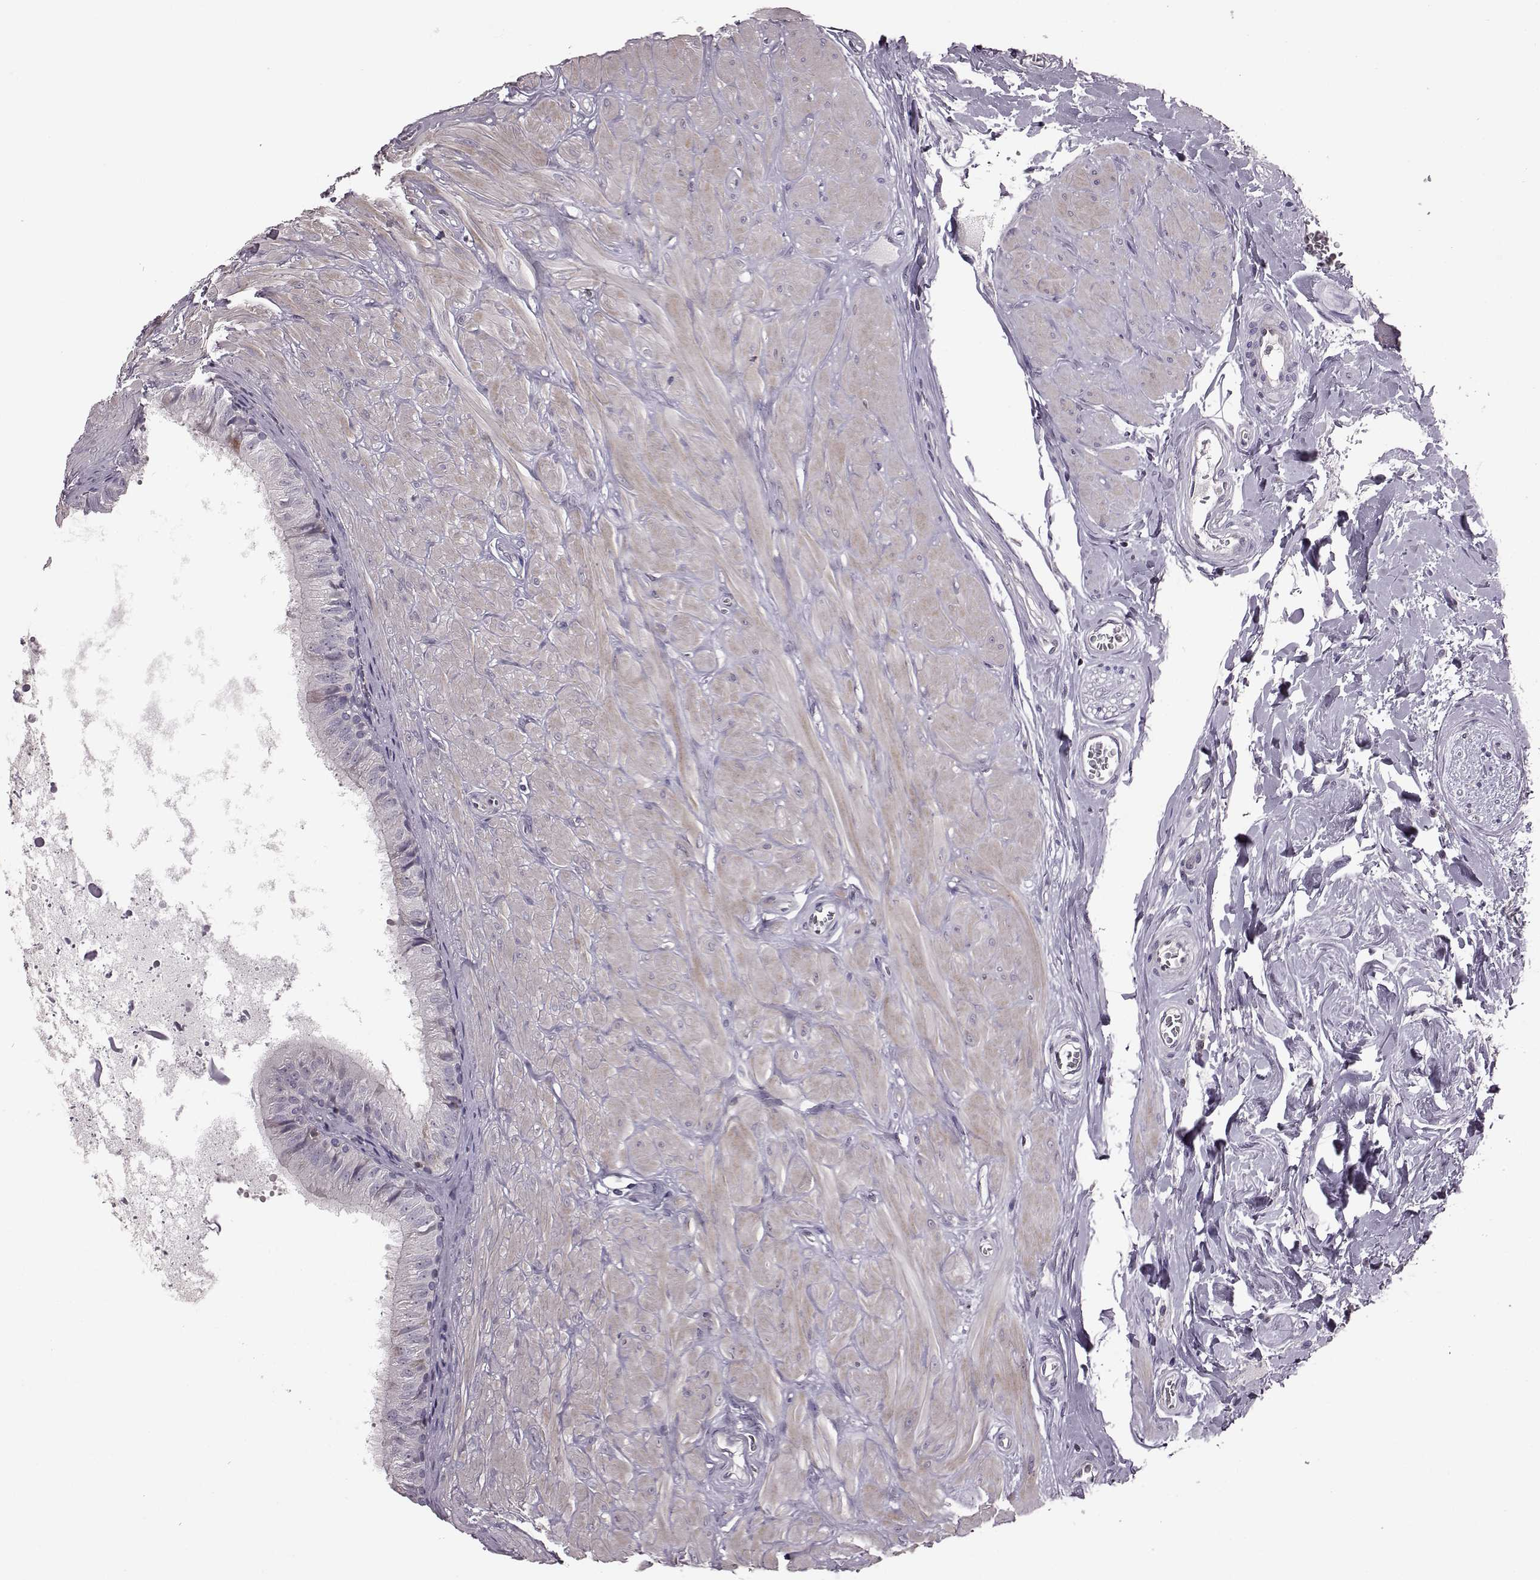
{"staining": {"intensity": "negative", "quantity": "none", "location": "none"}, "tissue": "epididymis", "cell_type": "Glandular cells", "image_type": "normal", "snomed": [{"axis": "morphology", "description": "Normal tissue, NOS"}, {"axis": "topography", "description": "Epididymis"}], "caption": "IHC micrograph of unremarkable epididymis stained for a protein (brown), which demonstrates no staining in glandular cells.", "gene": "CDC42SE1", "patient": {"sex": "male", "age": 37}}